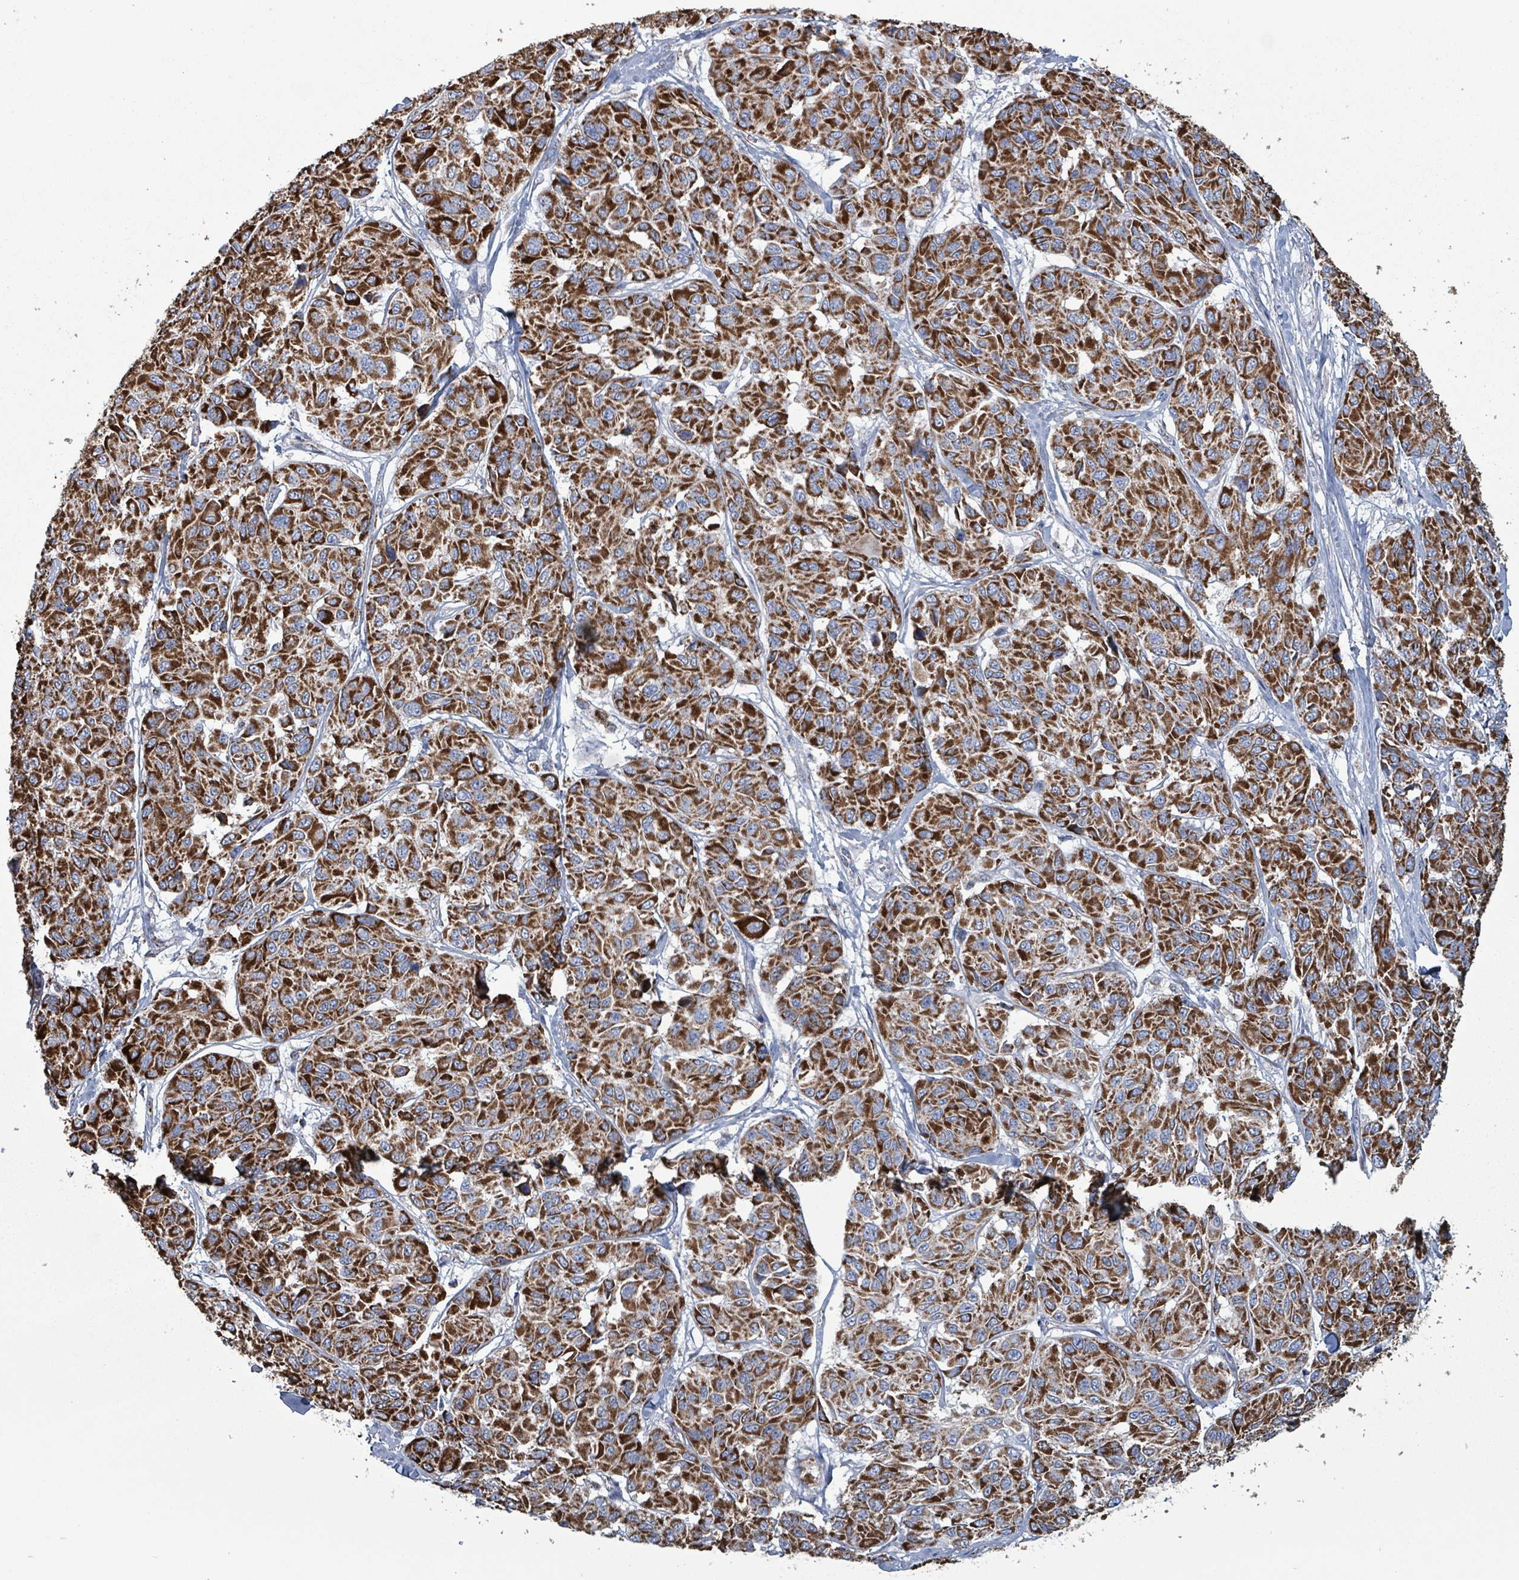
{"staining": {"intensity": "strong", "quantity": ">75%", "location": "cytoplasmic/membranous"}, "tissue": "melanoma", "cell_type": "Tumor cells", "image_type": "cancer", "snomed": [{"axis": "morphology", "description": "Malignant melanoma, NOS"}, {"axis": "topography", "description": "Skin"}], "caption": "Immunohistochemistry staining of melanoma, which reveals high levels of strong cytoplasmic/membranous staining in about >75% of tumor cells indicating strong cytoplasmic/membranous protein staining. The staining was performed using DAB (brown) for protein detection and nuclei were counterstained in hematoxylin (blue).", "gene": "IDH3B", "patient": {"sex": "female", "age": 66}}